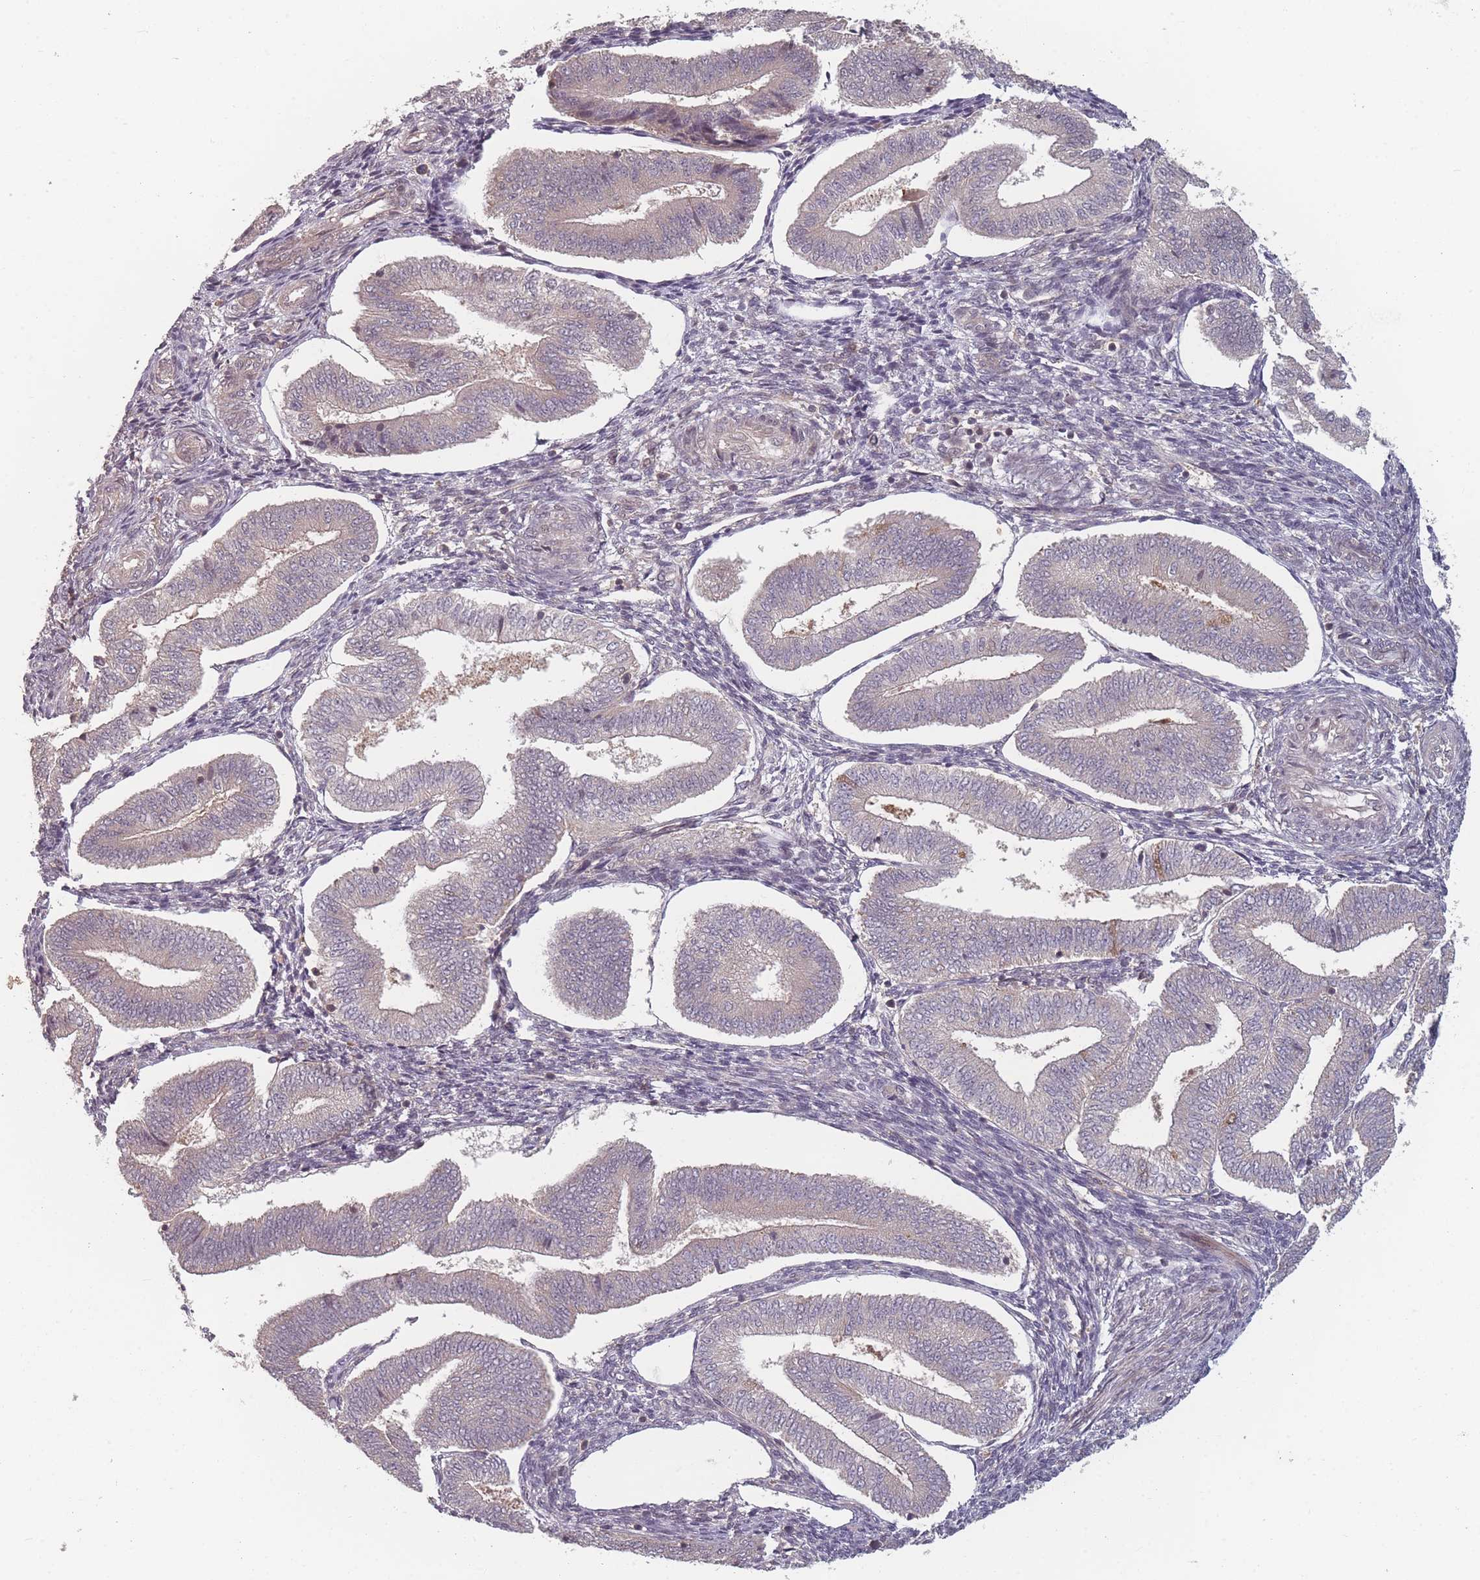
{"staining": {"intensity": "negative", "quantity": "none", "location": "none"}, "tissue": "endometrium", "cell_type": "Cells in endometrial stroma", "image_type": "normal", "snomed": [{"axis": "morphology", "description": "Normal tissue, NOS"}, {"axis": "topography", "description": "Endometrium"}], "caption": "Histopathology image shows no significant protein positivity in cells in endometrial stroma of unremarkable endometrium.", "gene": "HAGH", "patient": {"sex": "female", "age": 34}}